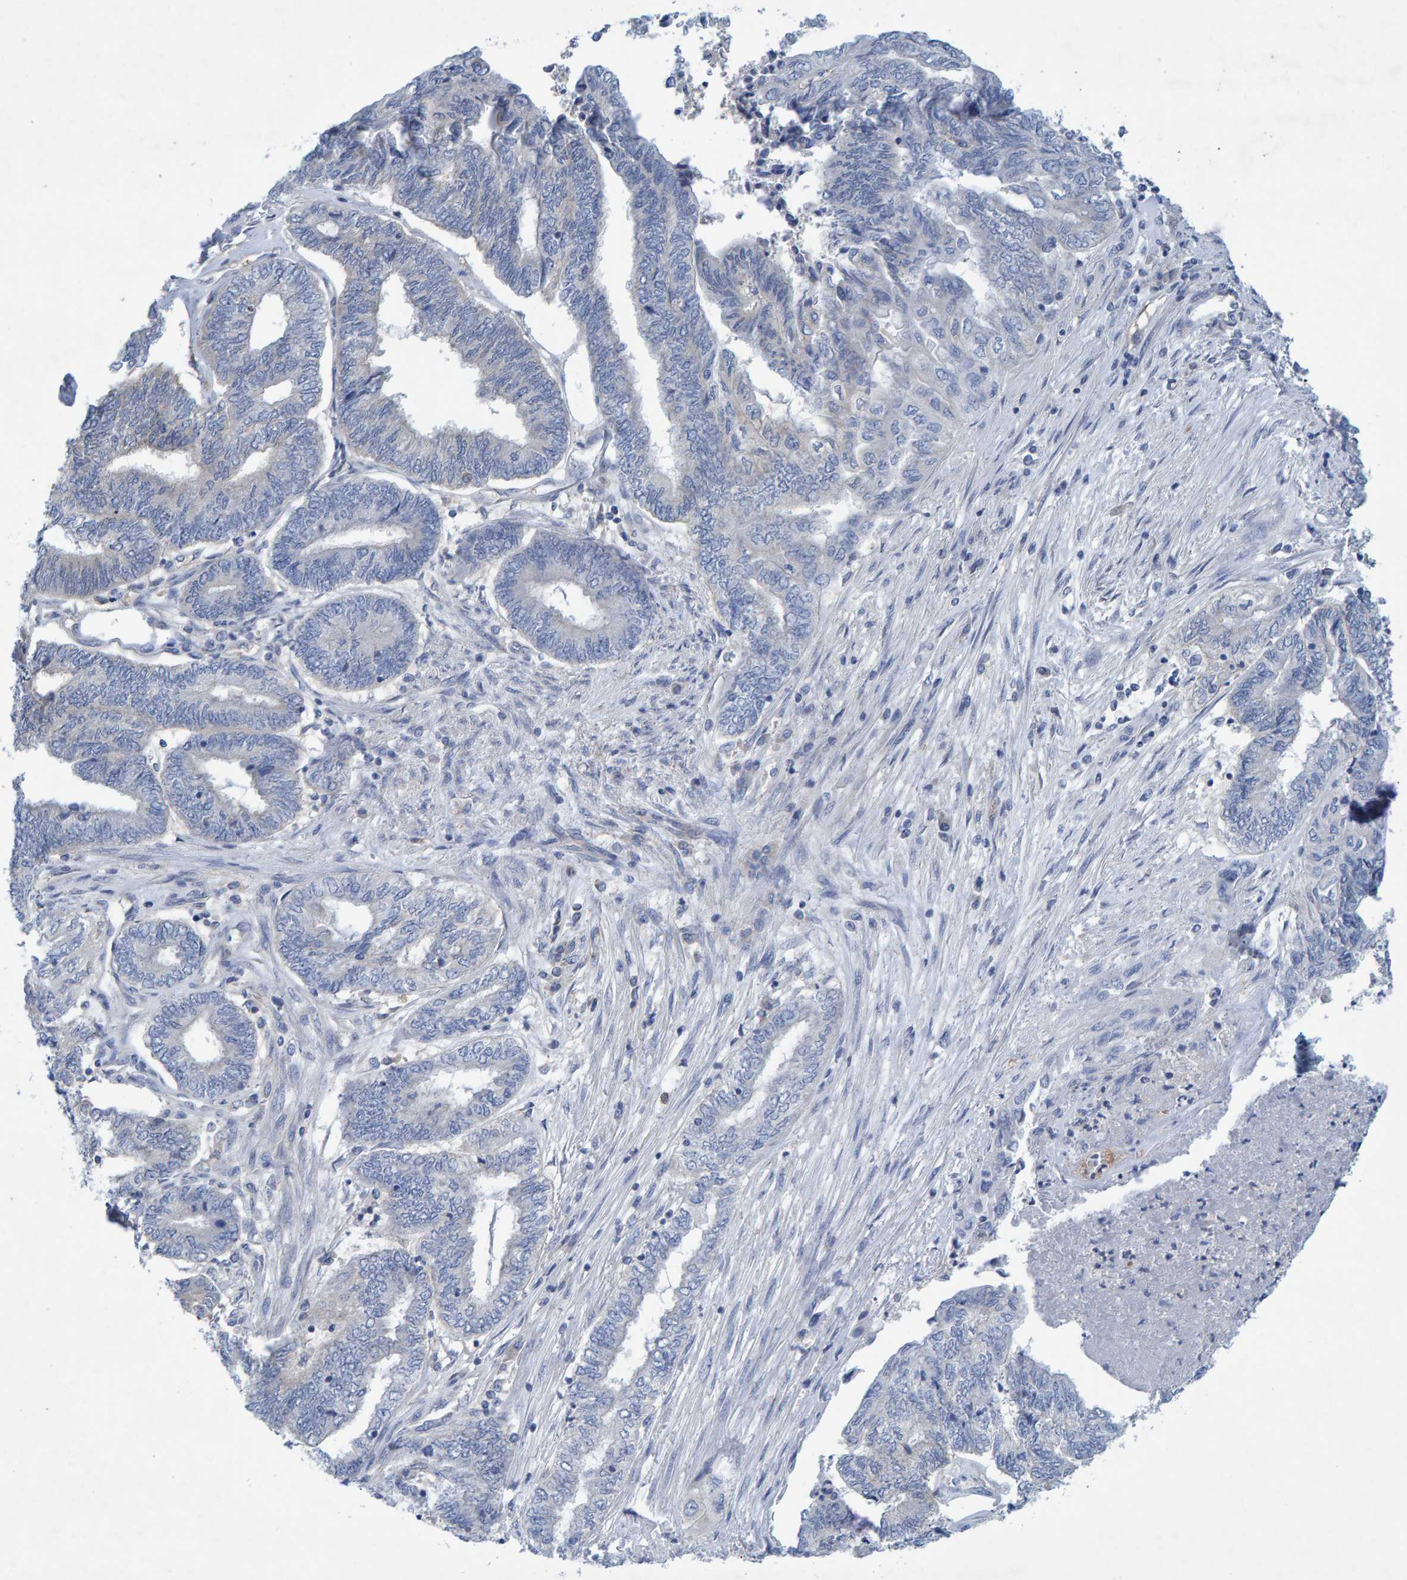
{"staining": {"intensity": "negative", "quantity": "none", "location": "none"}, "tissue": "endometrial cancer", "cell_type": "Tumor cells", "image_type": "cancer", "snomed": [{"axis": "morphology", "description": "Adenocarcinoma, NOS"}, {"axis": "topography", "description": "Uterus"}, {"axis": "topography", "description": "Endometrium"}], "caption": "Tumor cells show no significant protein positivity in adenocarcinoma (endometrial).", "gene": "ALAD", "patient": {"sex": "female", "age": 70}}